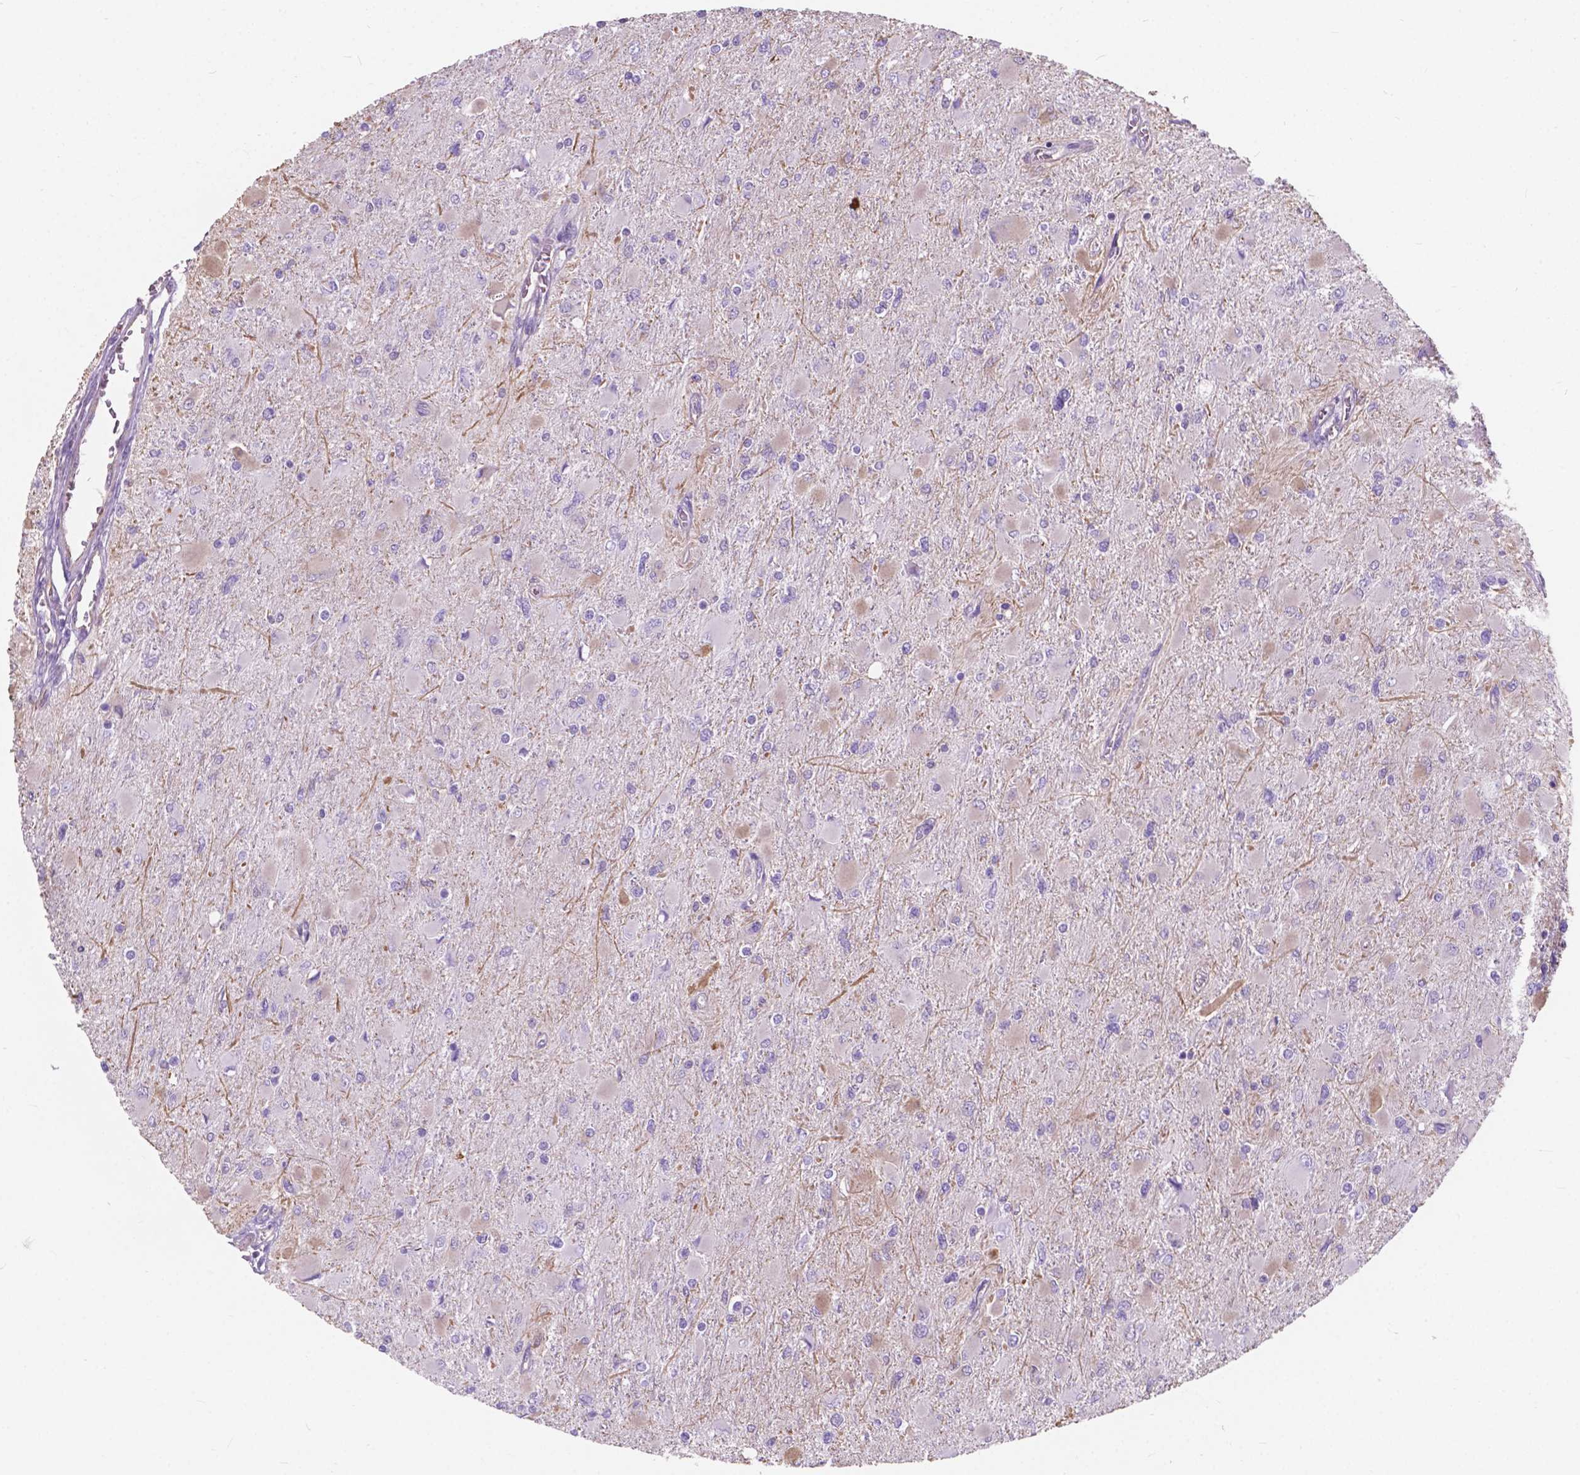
{"staining": {"intensity": "negative", "quantity": "none", "location": "none"}, "tissue": "glioma", "cell_type": "Tumor cells", "image_type": "cancer", "snomed": [{"axis": "morphology", "description": "Glioma, malignant, High grade"}, {"axis": "topography", "description": "Cerebral cortex"}], "caption": "Immunohistochemistry (IHC) histopathology image of malignant glioma (high-grade) stained for a protein (brown), which demonstrates no expression in tumor cells.", "gene": "AMOT", "patient": {"sex": "female", "age": 36}}